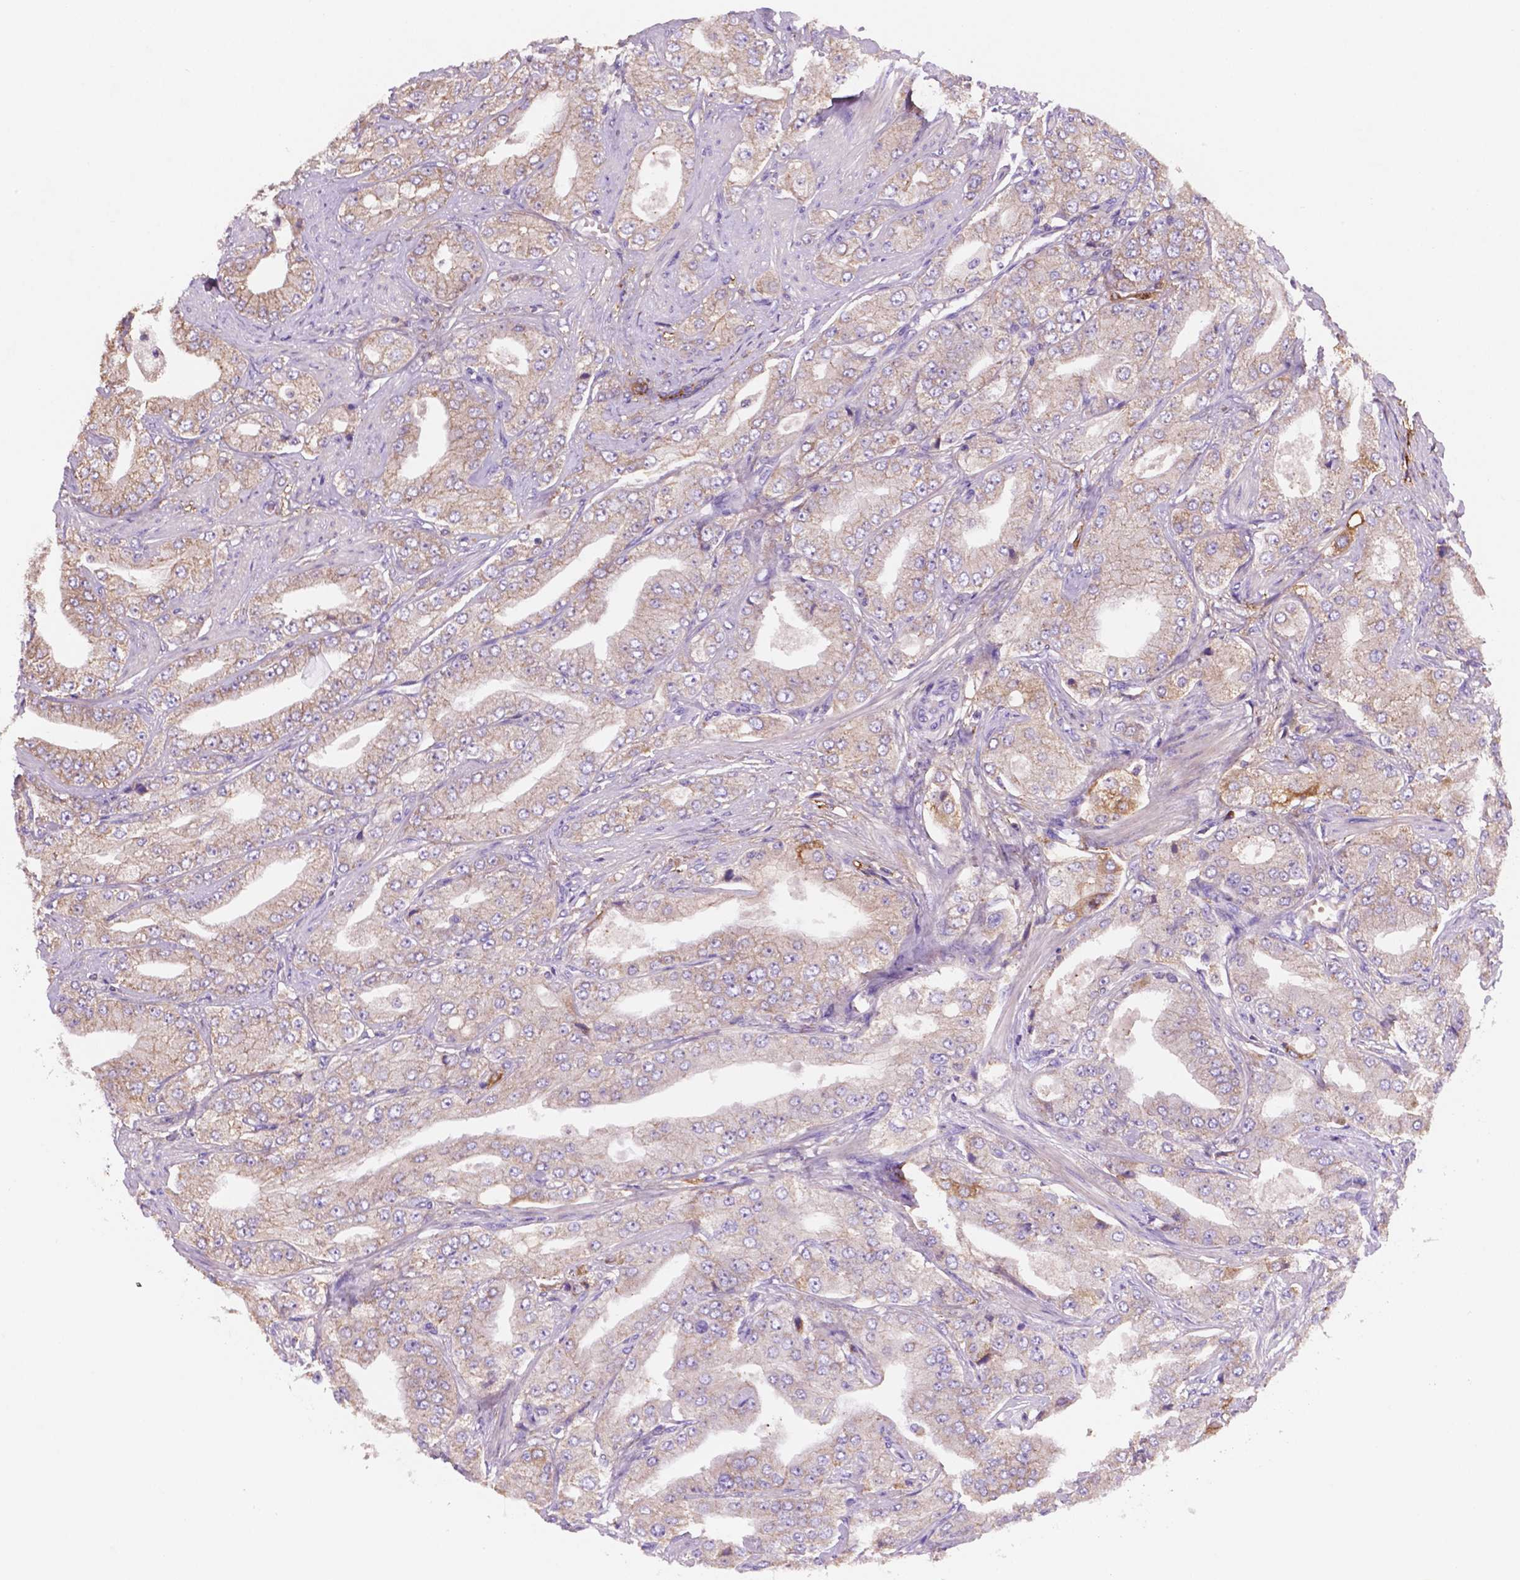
{"staining": {"intensity": "weak", "quantity": "<25%", "location": "cytoplasmic/membranous"}, "tissue": "prostate cancer", "cell_type": "Tumor cells", "image_type": "cancer", "snomed": [{"axis": "morphology", "description": "Adenocarcinoma, Low grade"}, {"axis": "topography", "description": "Prostate"}], "caption": "This is an immunohistochemistry image of prostate cancer (adenocarcinoma (low-grade)). There is no expression in tumor cells.", "gene": "MKRN2OS", "patient": {"sex": "male", "age": 60}}